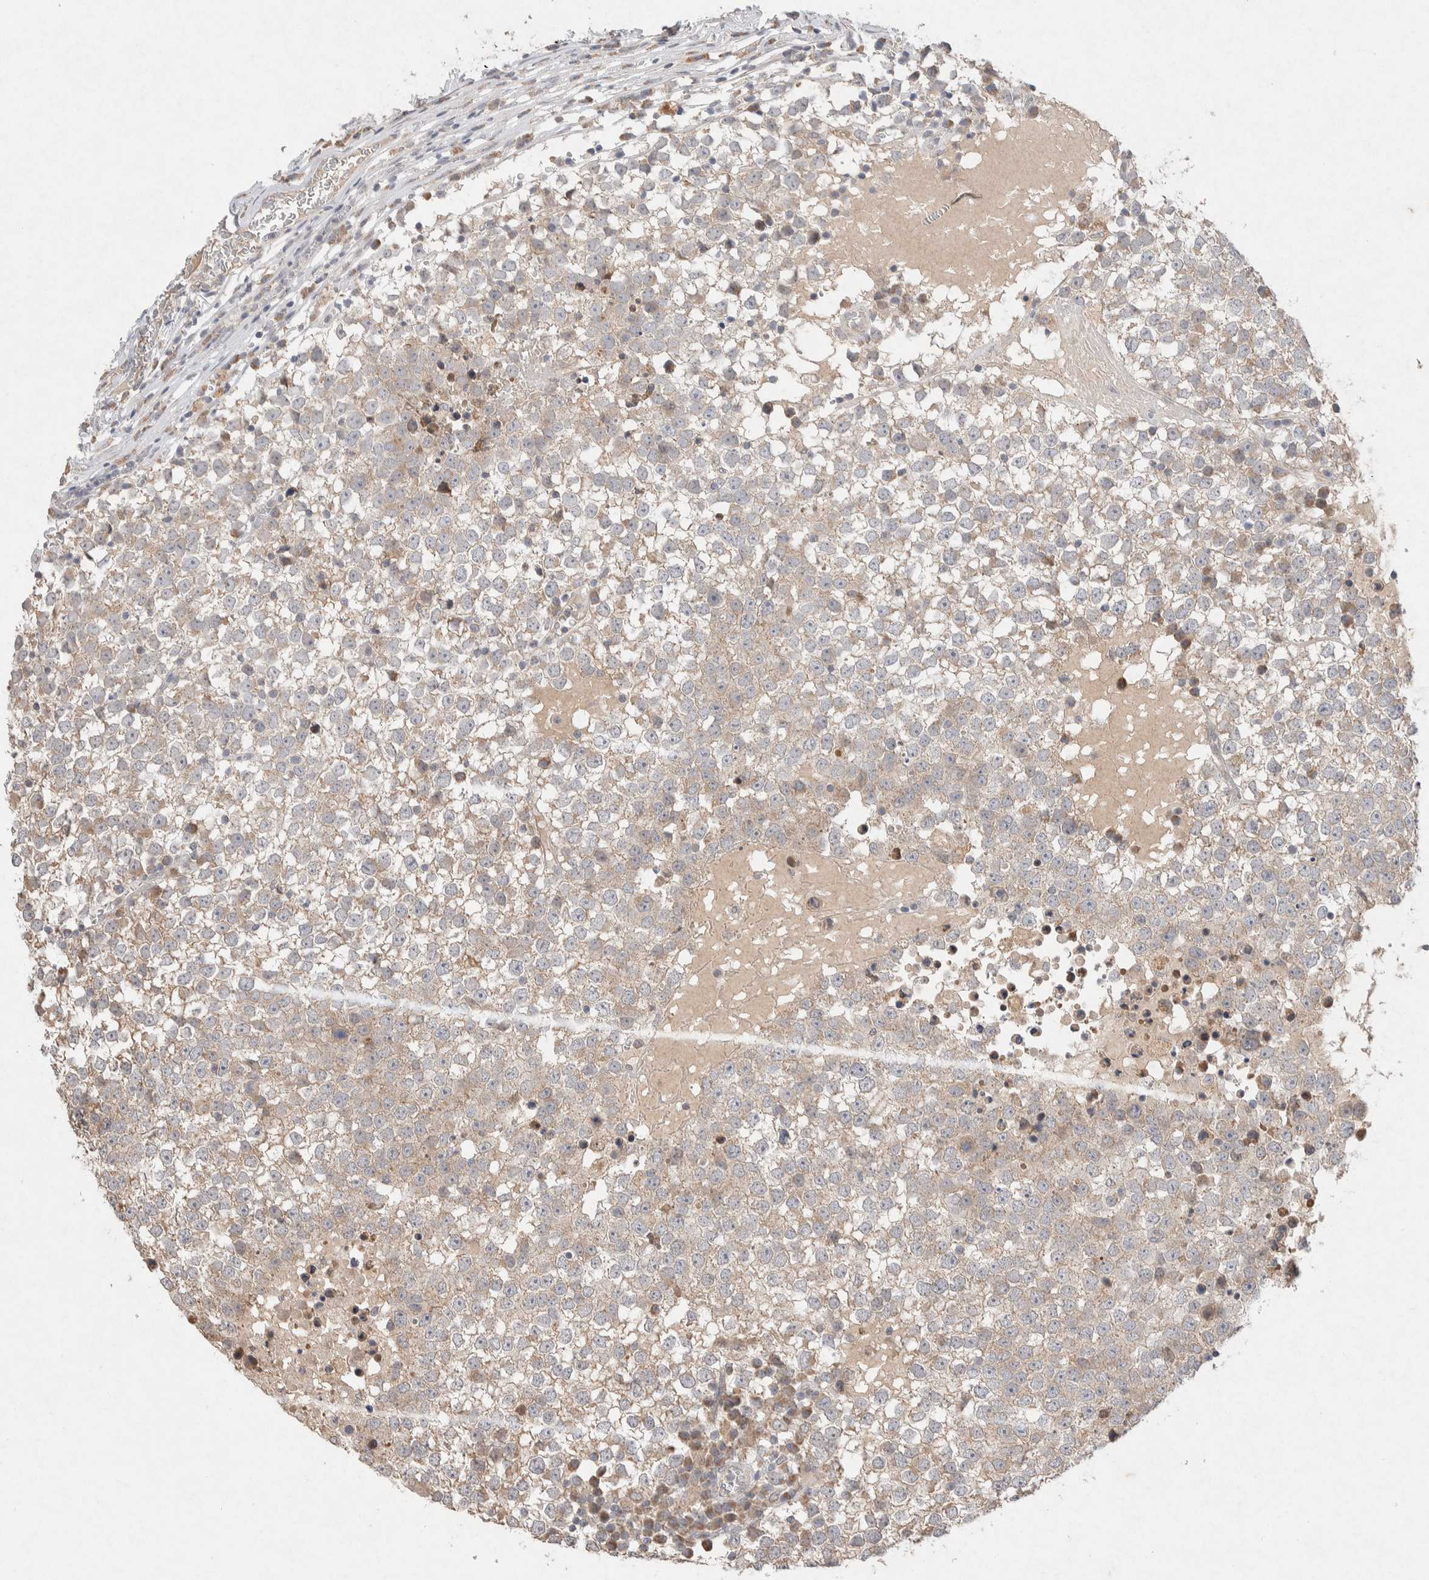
{"staining": {"intensity": "weak", "quantity": "25%-75%", "location": "cytoplasmic/membranous"}, "tissue": "testis cancer", "cell_type": "Tumor cells", "image_type": "cancer", "snomed": [{"axis": "morphology", "description": "Seminoma, NOS"}, {"axis": "topography", "description": "Testis"}], "caption": "Approximately 25%-75% of tumor cells in testis cancer exhibit weak cytoplasmic/membranous protein expression as visualized by brown immunohistochemical staining.", "gene": "CMTM4", "patient": {"sex": "male", "age": 65}}